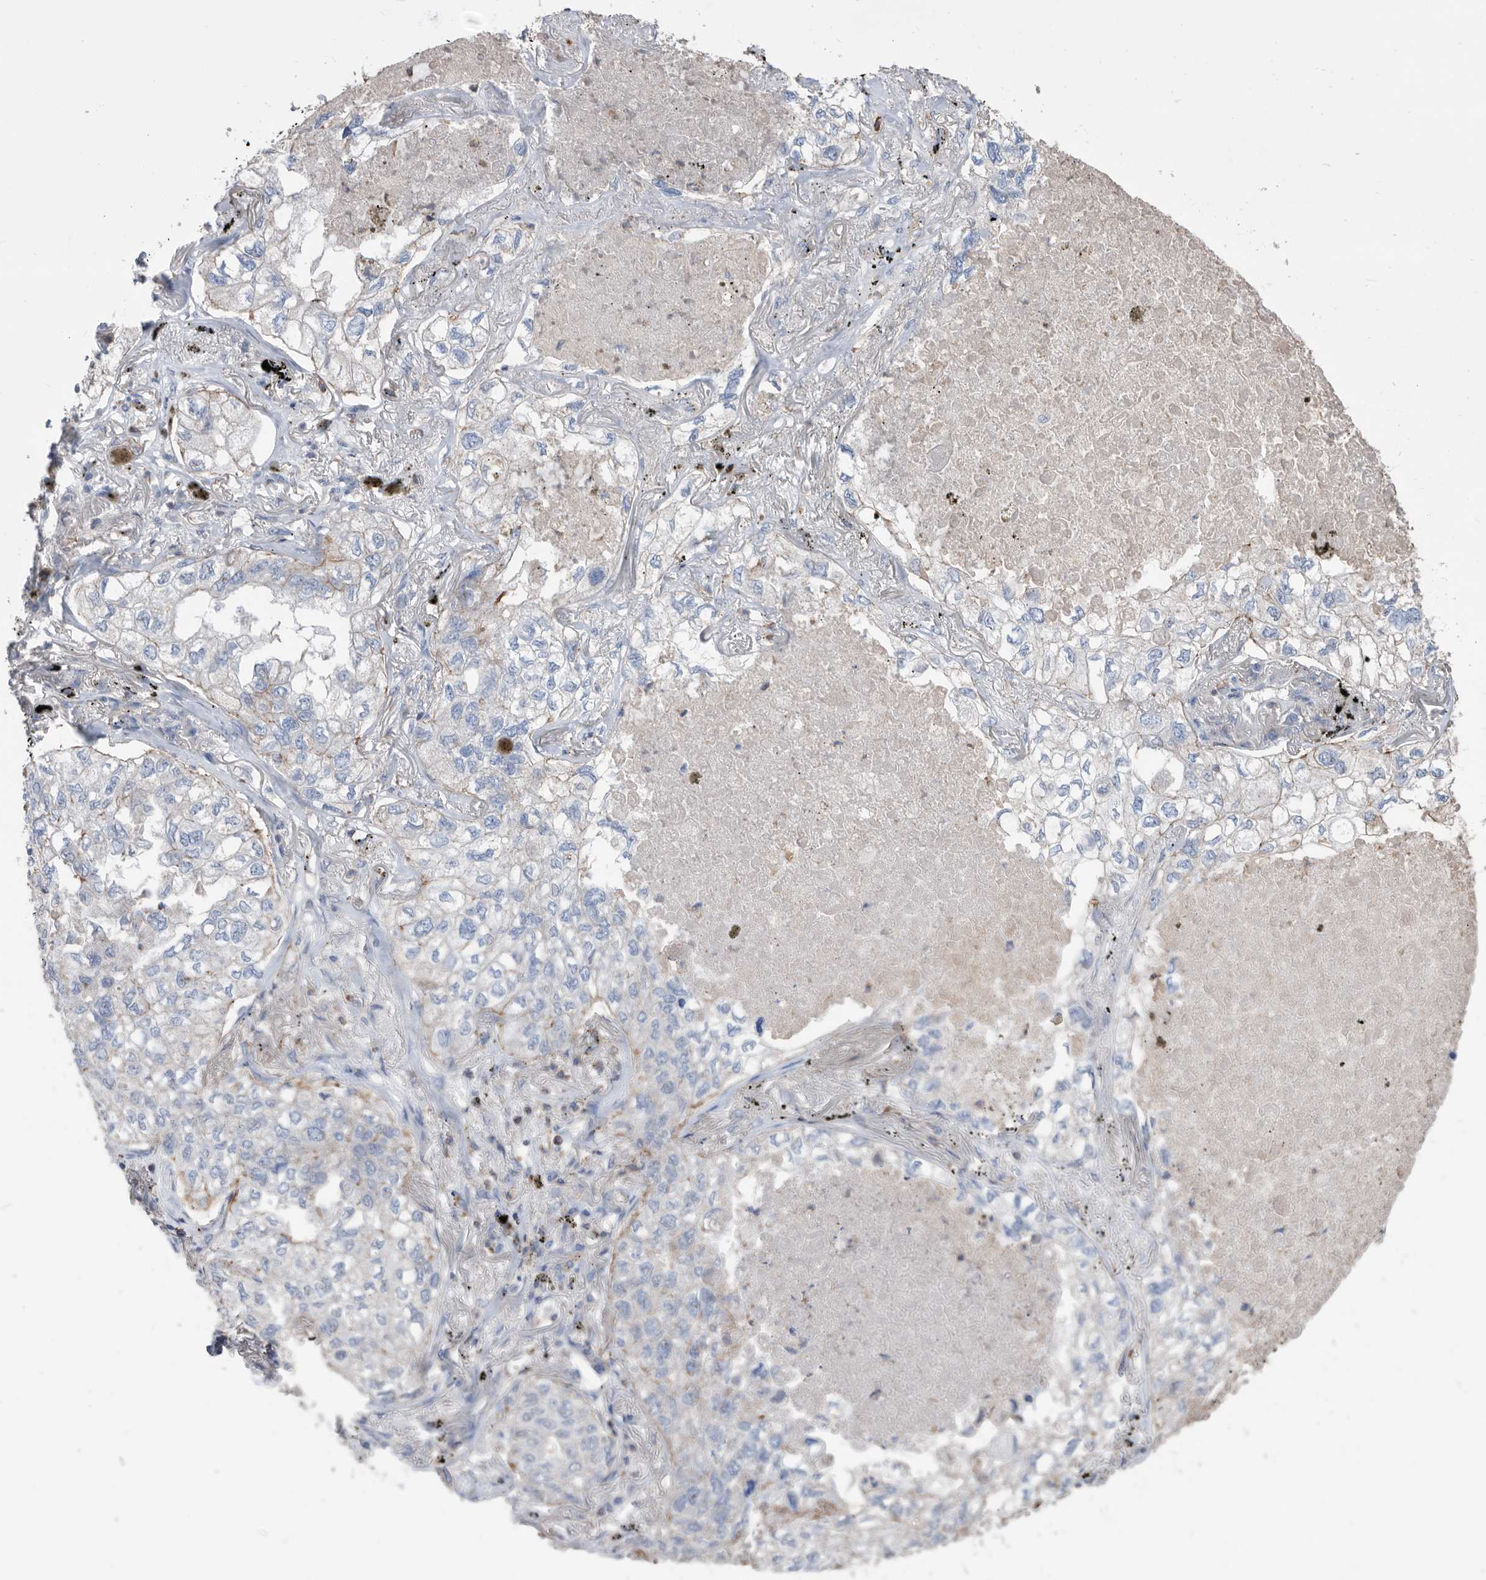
{"staining": {"intensity": "negative", "quantity": "none", "location": "none"}, "tissue": "lung cancer", "cell_type": "Tumor cells", "image_type": "cancer", "snomed": [{"axis": "morphology", "description": "Adenocarcinoma, NOS"}, {"axis": "topography", "description": "Lung"}], "caption": "Tumor cells are negative for brown protein staining in adenocarcinoma (lung). (IHC, brightfield microscopy, high magnification).", "gene": "MS4A4A", "patient": {"sex": "male", "age": 65}}